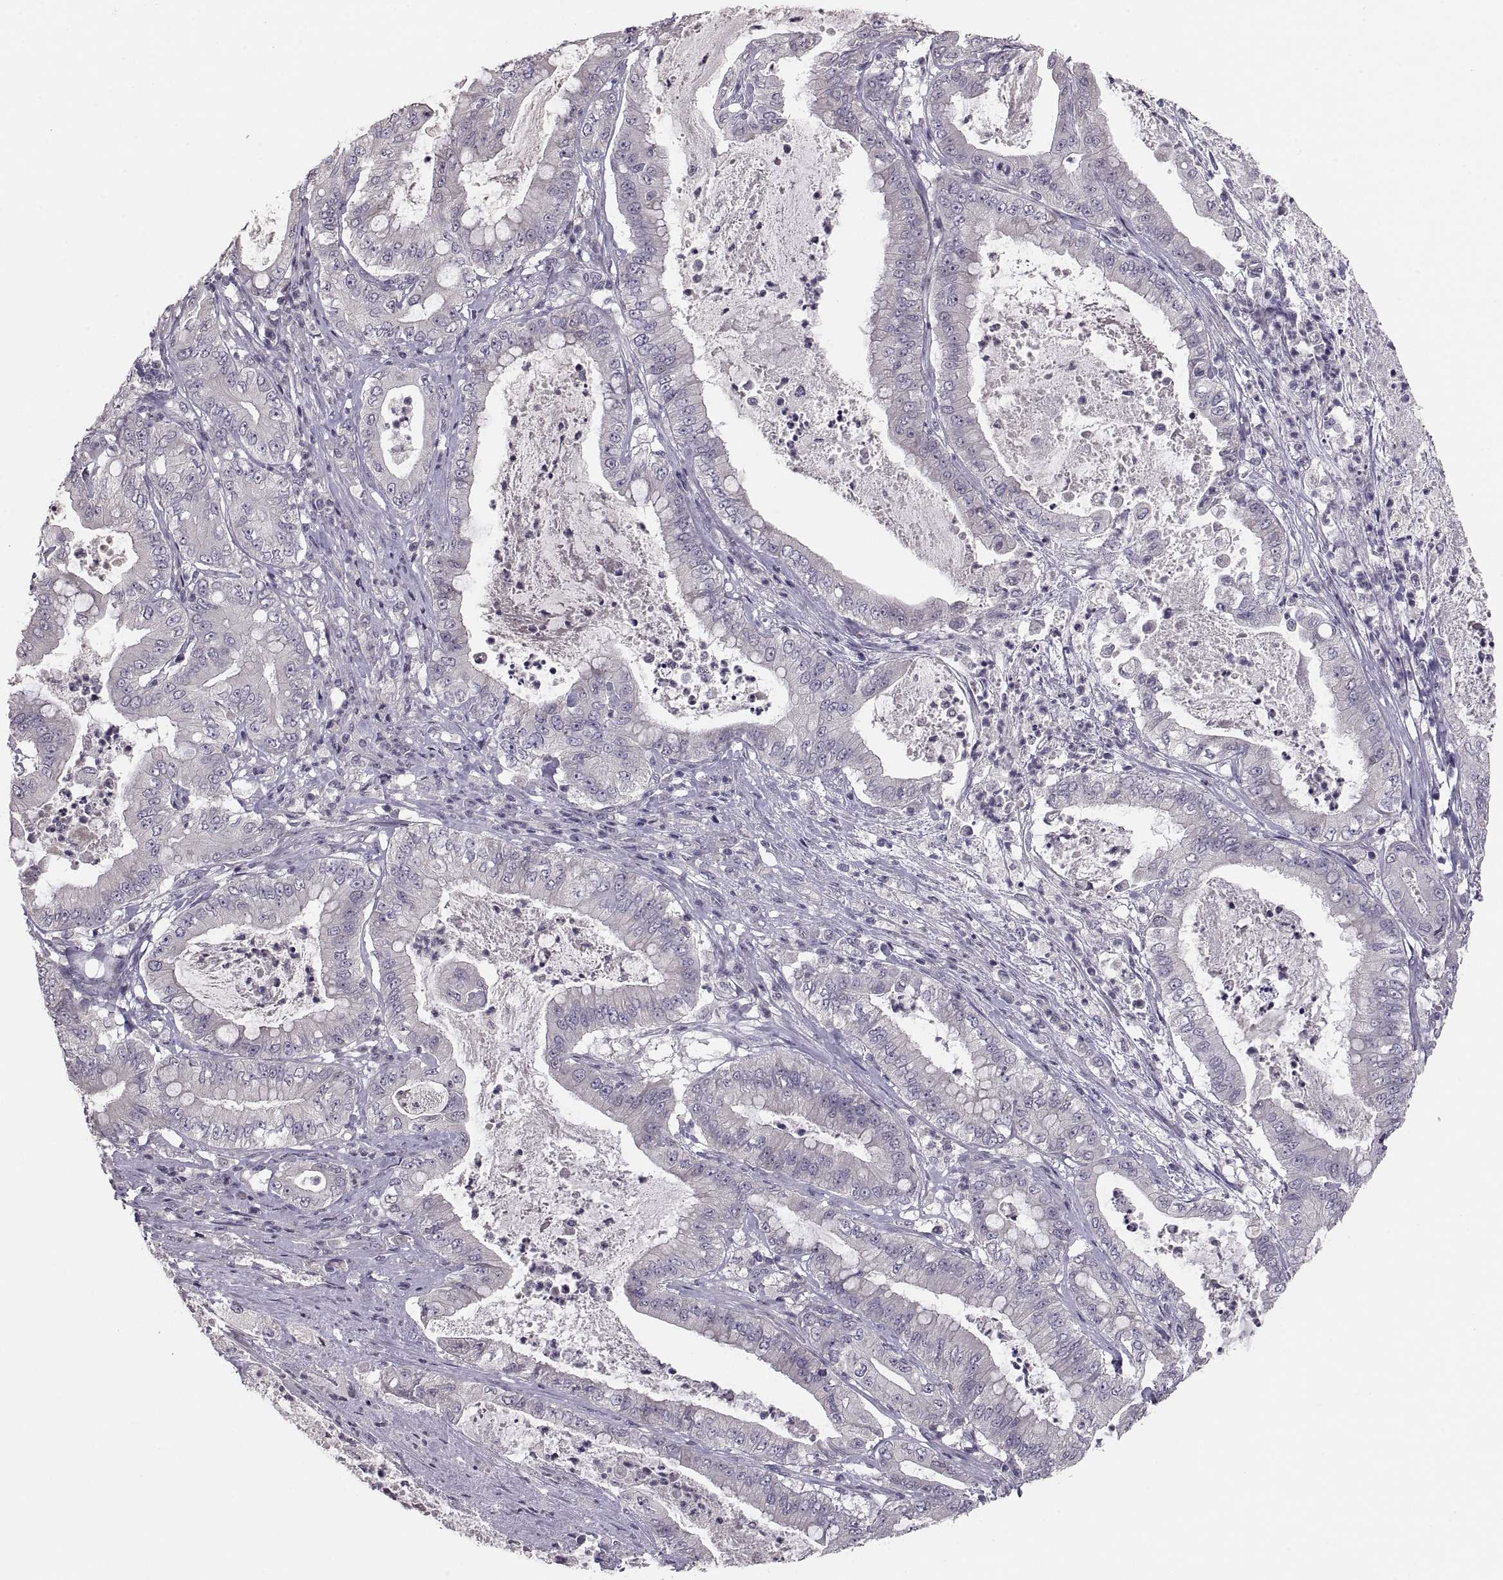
{"staining": {"intensity": "negative", "quantity": "none", "location": "none"}, "tissue": "pancreatic cancer", "cell_type": "Tumor cells", "image_type": "cancer", "snomed": [{"axis": "morphology", "description": "Adenocarcinoma, NOS"}, {"axis": "topography", "description": "Pancreas"}], "caption": "Tumor cells are negative for brown protein staining in pancreatic cancer (adenocarcinoma).", "gene": "PAX2", "patient": {"sex": "male", "age": 71}}